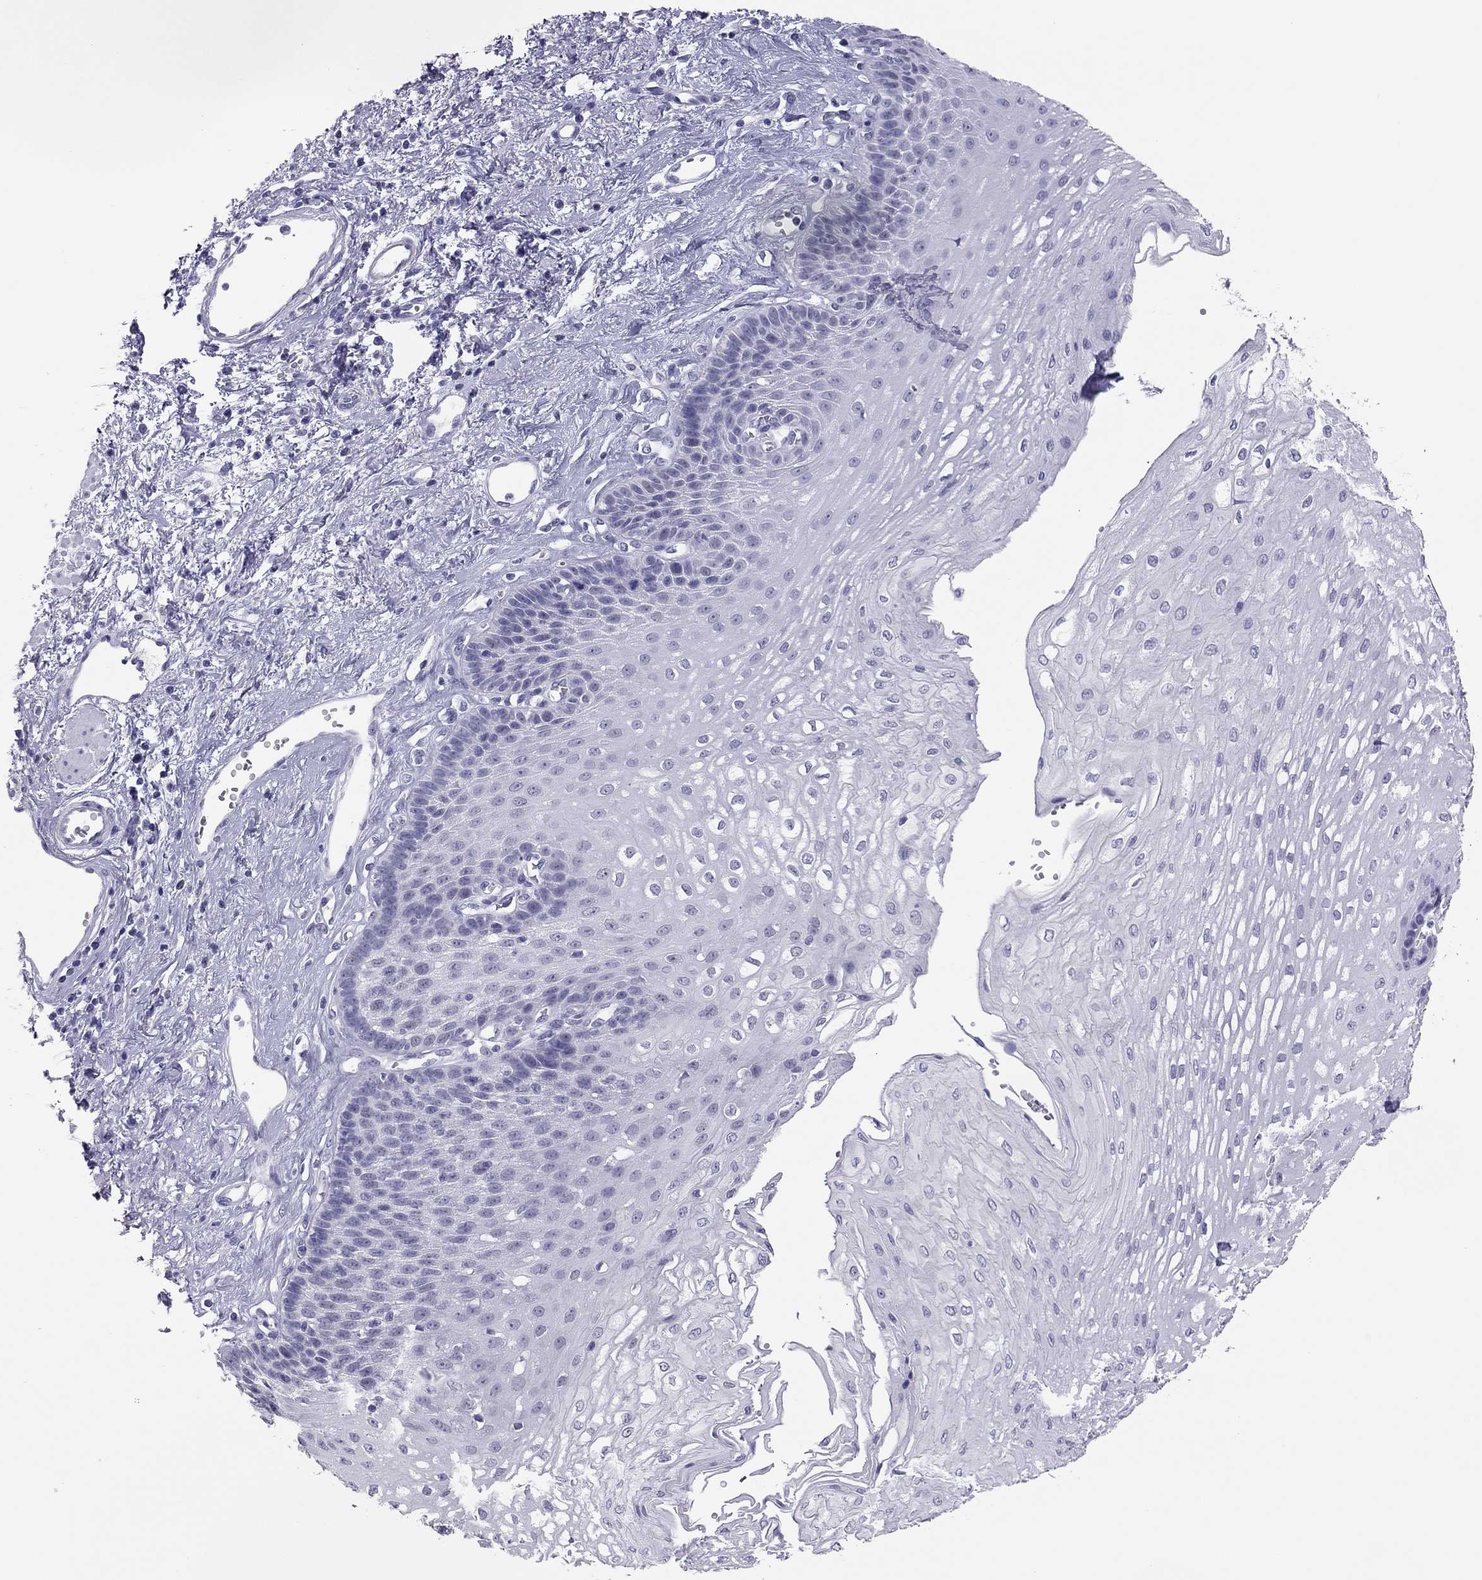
{"staining": {"intensity": "negative", "quantity": "none", "location": "none"}, "tissue": "esophagus", "cell_type": "Squamous epithelial cells", "image_type": "normal", "snomed": [{"axis": "morphology", "description": "Normal tissue, NOS"}, {"axis": "topography", "description": "Esophagus"}], "caption": "This is an immunohistochemistry image of unremarkable esophagus. There is no positivity in squamous epithelial cells.", "gene": "PHOX2A", "patient": {"sex": "female", "age": 62}}